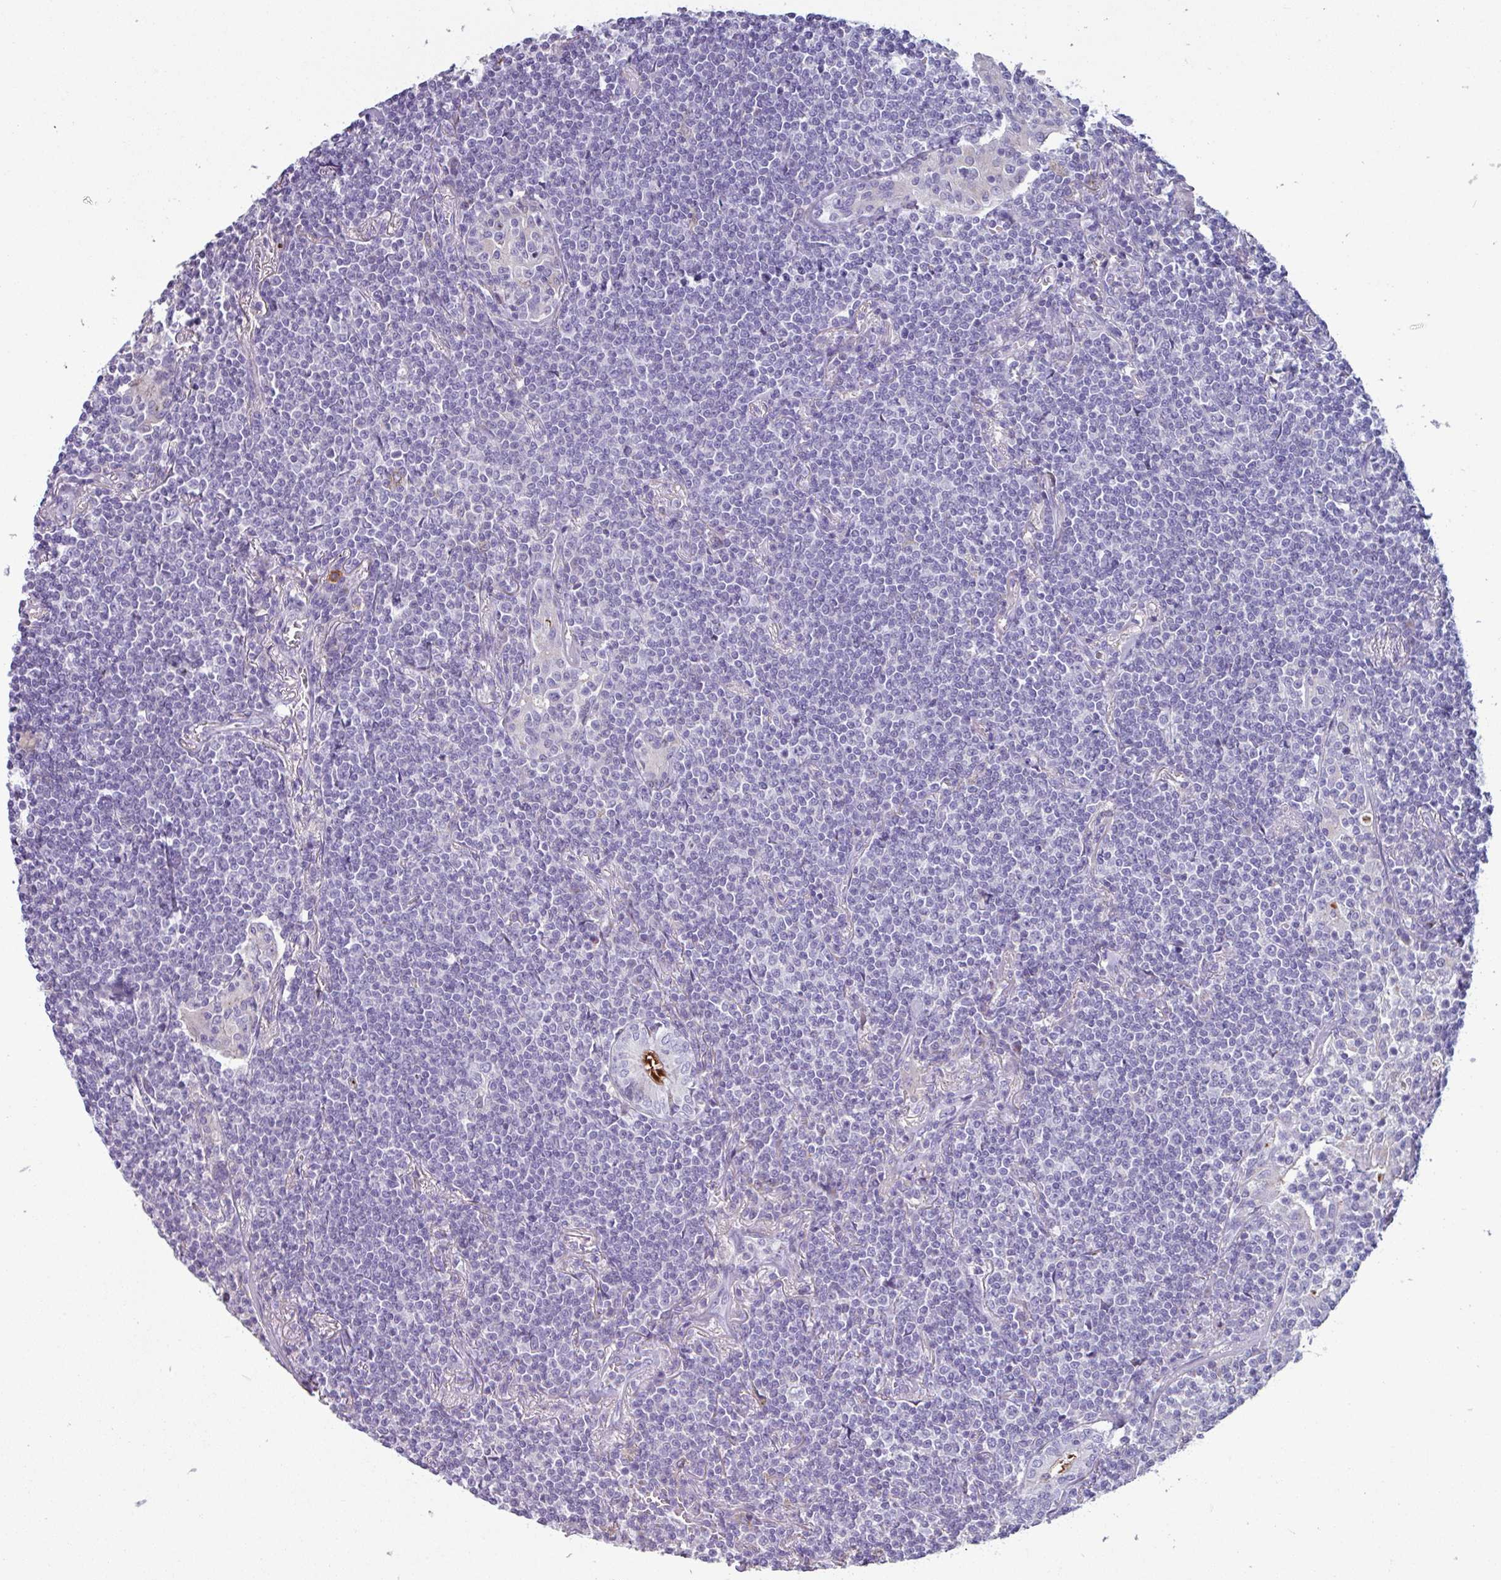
{"staining": {"intensity": "negative", "quantity": "none", "location": "none"}, "tissue": "lymphoma", "cell_type": "Tumor cells", "image_type": "cancer", "snomed": [{"axis": "morphology", "description": "Malignant lymphoma, non-Hodgkin's type, Low grade"}, {"axis": "topography", "description": "Lung"}], "caption": "Malignant lymphoma, non-Hodgkin's type (low-grade) was stained to show a protein in brown. There is no significant positivity in tumor cells.", "gene": "ADGRE1", "patient": {"sex": "female", "age": 71}}